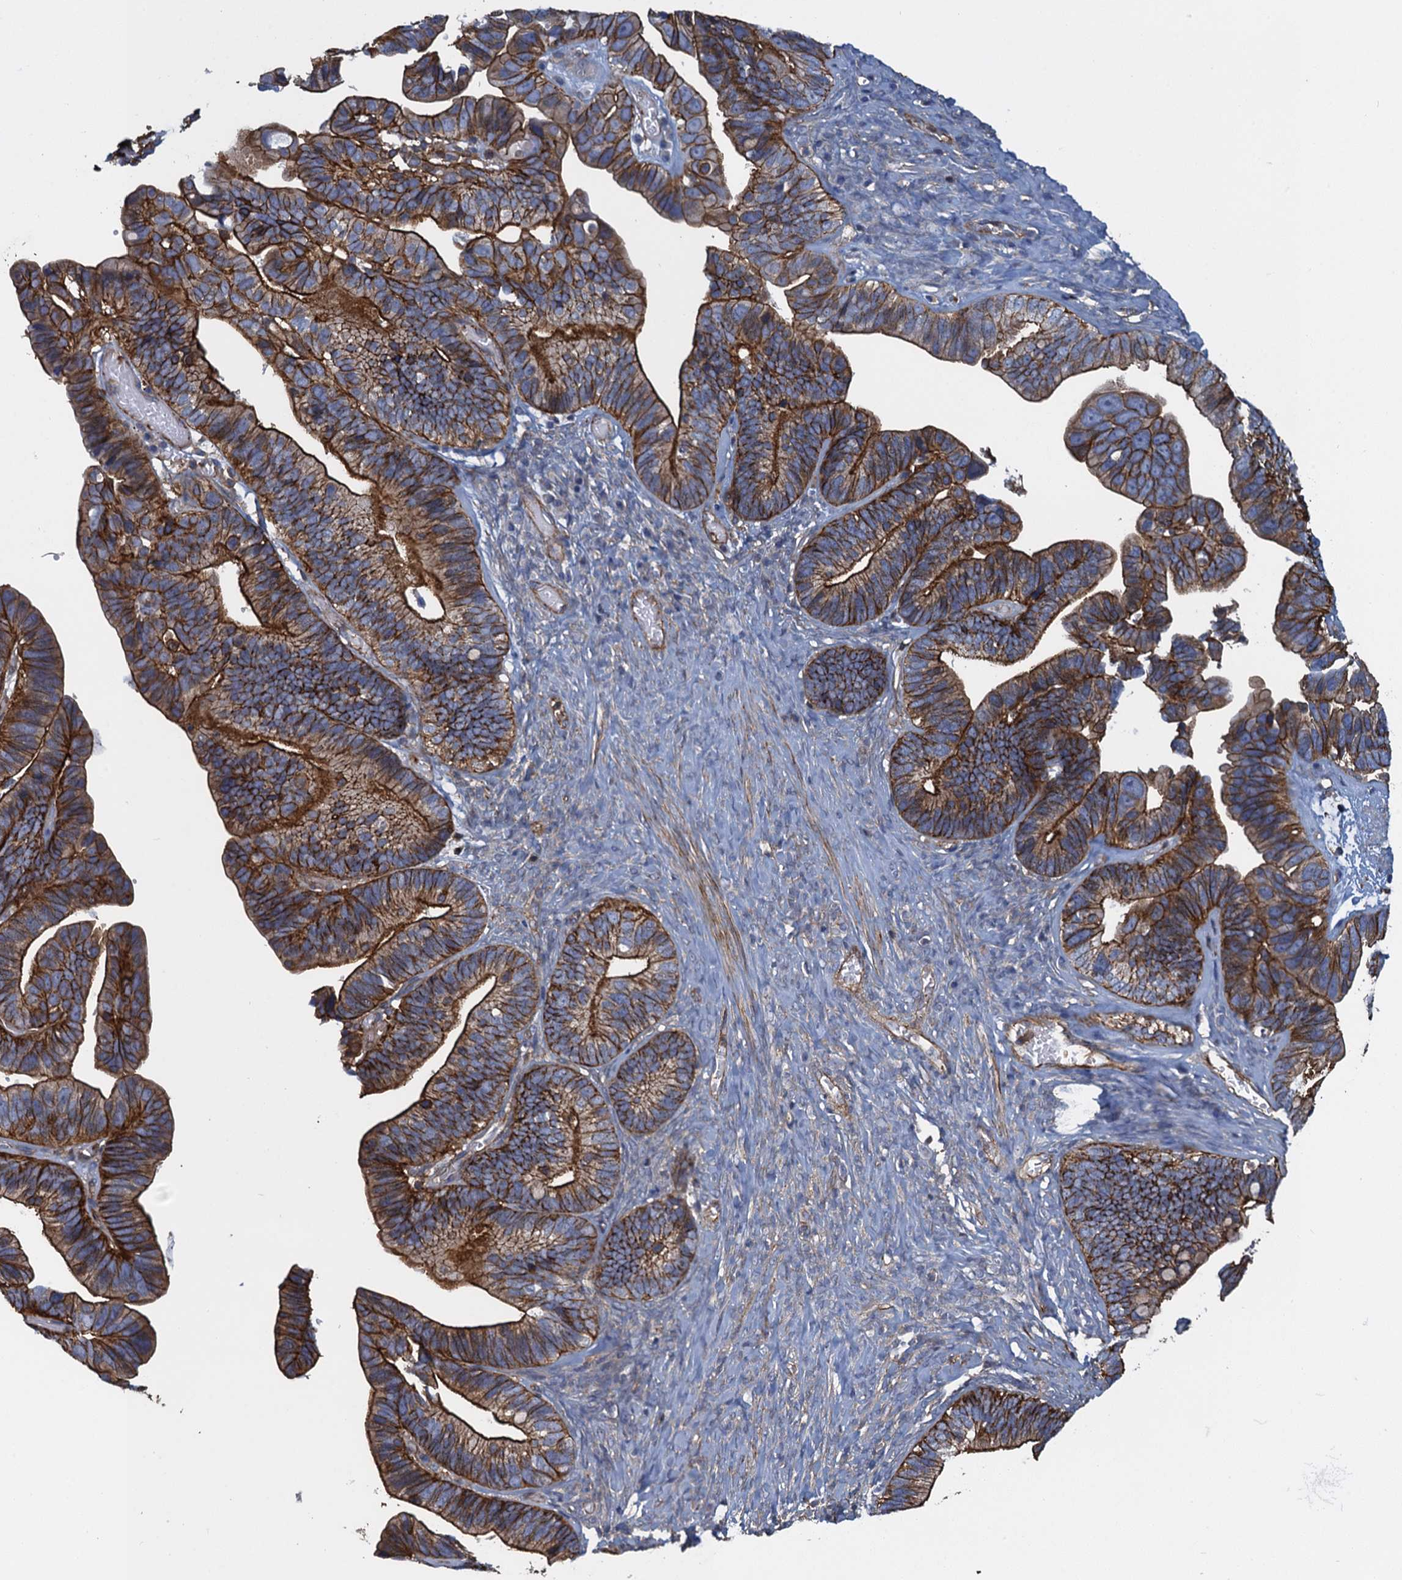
{"staining": {"intensity": "strong", "quantity": ">75%", "location": "cytoplasmic/membranous"}, "tissue": "ovarian cancer", "cell_type": "Tumor cells", "image_type": "cancer", "snomed": [{"axis": "morphology", "description": "Cystadenocarcinoma, serous, NOS"}, {"axis": "topography", "description": "Ovary"}], "caption": "Tumor cells demonstrate strong cytoplasmic/membranous positivity in about >75% of cells in serous cystadenocarcinoma (ovarian).", "gene": "PROSER2", "patient": {"sex": "female", "age": 56}}